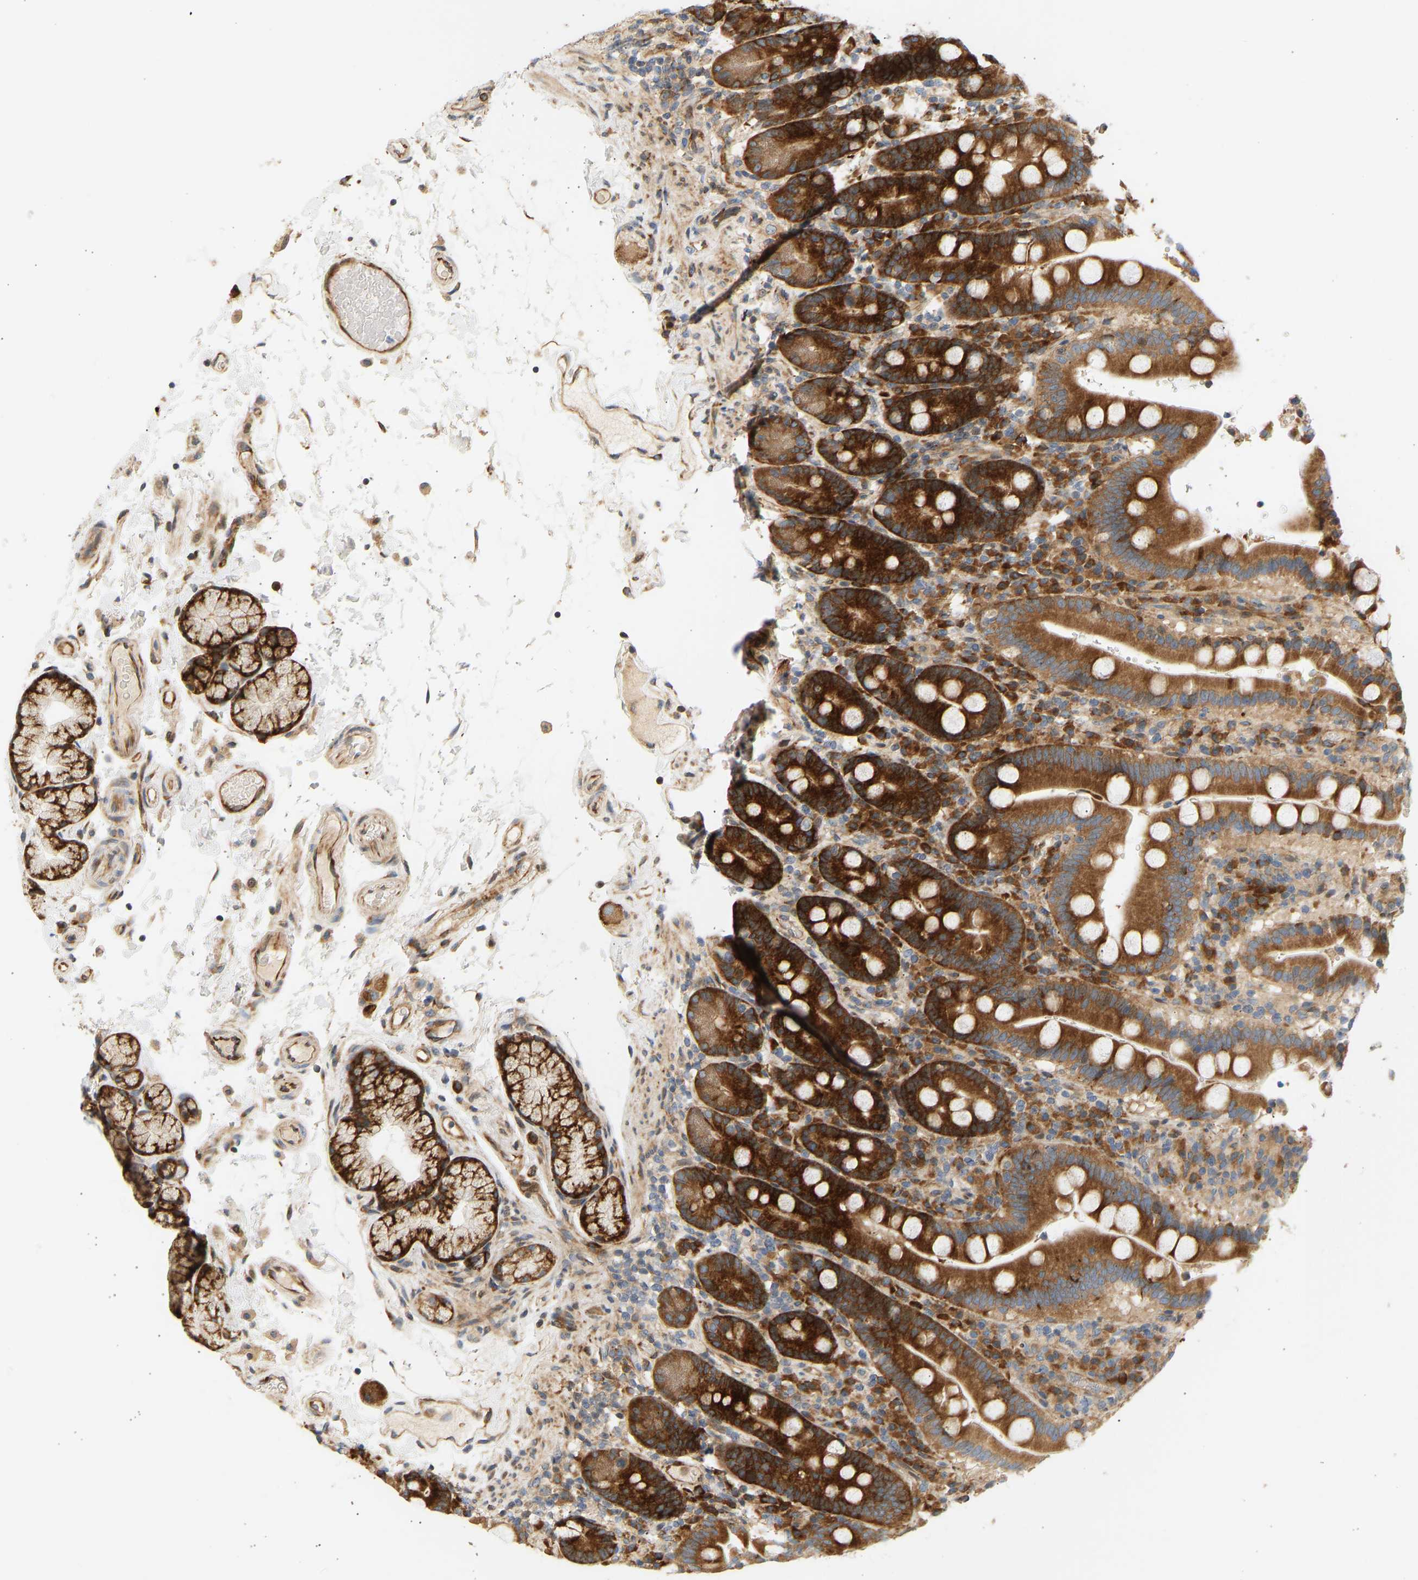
{"staining": {"intensity": "strong", "quantity": ">75%", "location": "cytoplasmic/membranous"}, "tissue": "duodenum", "cell_type": "Glandular cells", "image_type": "normal", "snomed": [{"axis": "morphology", "description": "Normal tissue, NOS"}, {"axis": "topography", "description": "Small intestine, NOS"}], "caption": "IHC histopathology image of benign human duodenum stained for a protein (brown), which shows high levels of strong cytoplasmic/membranous expression in approximately >75% of glandular cells.", "gene": "RPS14", "patient": {"sex": "female", "age": 71}}